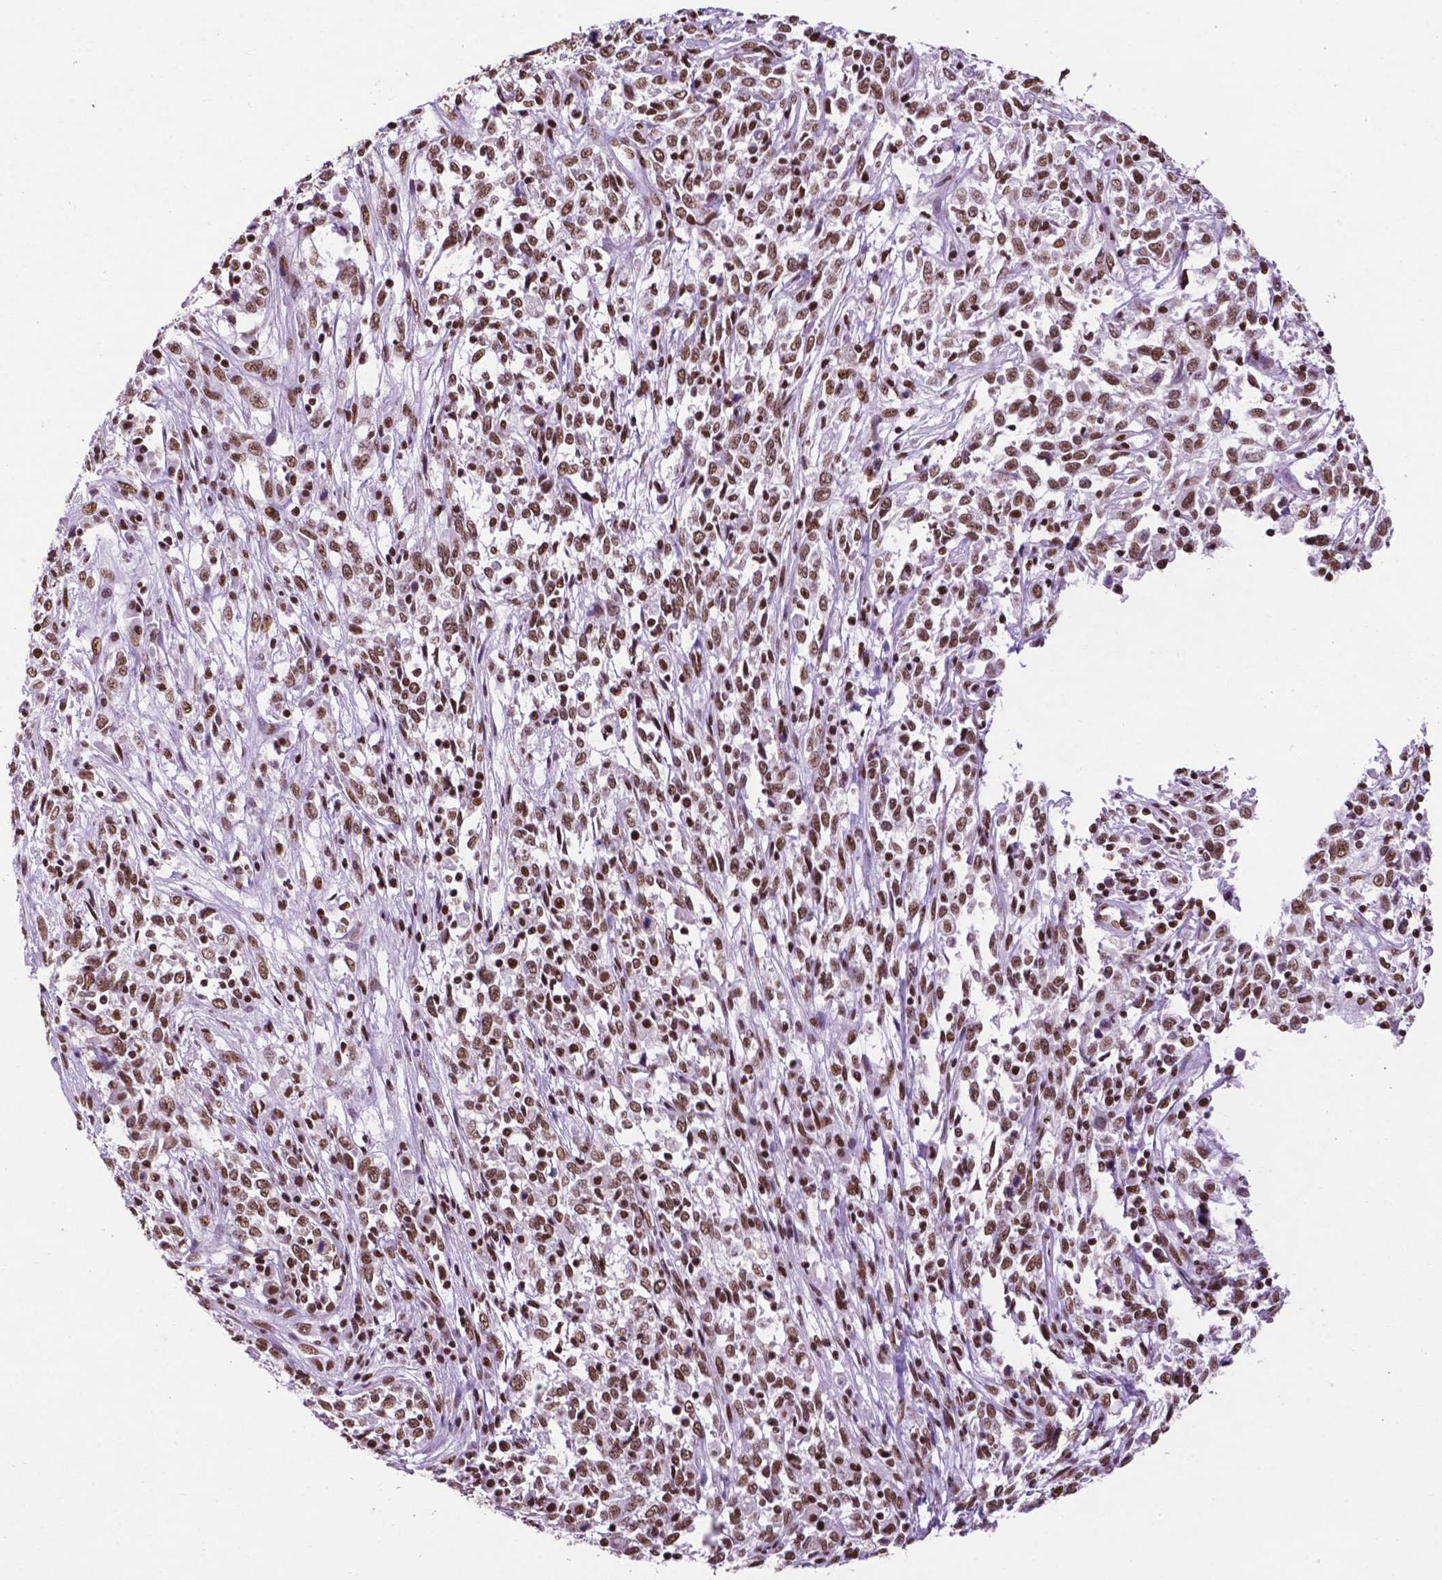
{"staining": {"intensity": "moderate", "quantity": ">75%", "location": "nuclear"}, "tissue": "cervical cancer", "cell_type": "Tumor cells", "image_type": "cancer", "snomed": [{"axis": "morphology", "description": "Adenocarcinoma, NOS"}, {"axis": "topography", "description": "Cervix"}], "caption": "DAB (3,3'-diaminobenzidine) immunohistochemical staining of cervical cancer (adenocarcinoma) shows moderate nuclear protein staining in about >75% of tumor cells. The staining was performed using DAB, with brown indicating positive protein expression. Nuclei are stained blue with hematoxylin.", "gene": "CCAR2", "patient": {"sex": "female", "age": 40}}